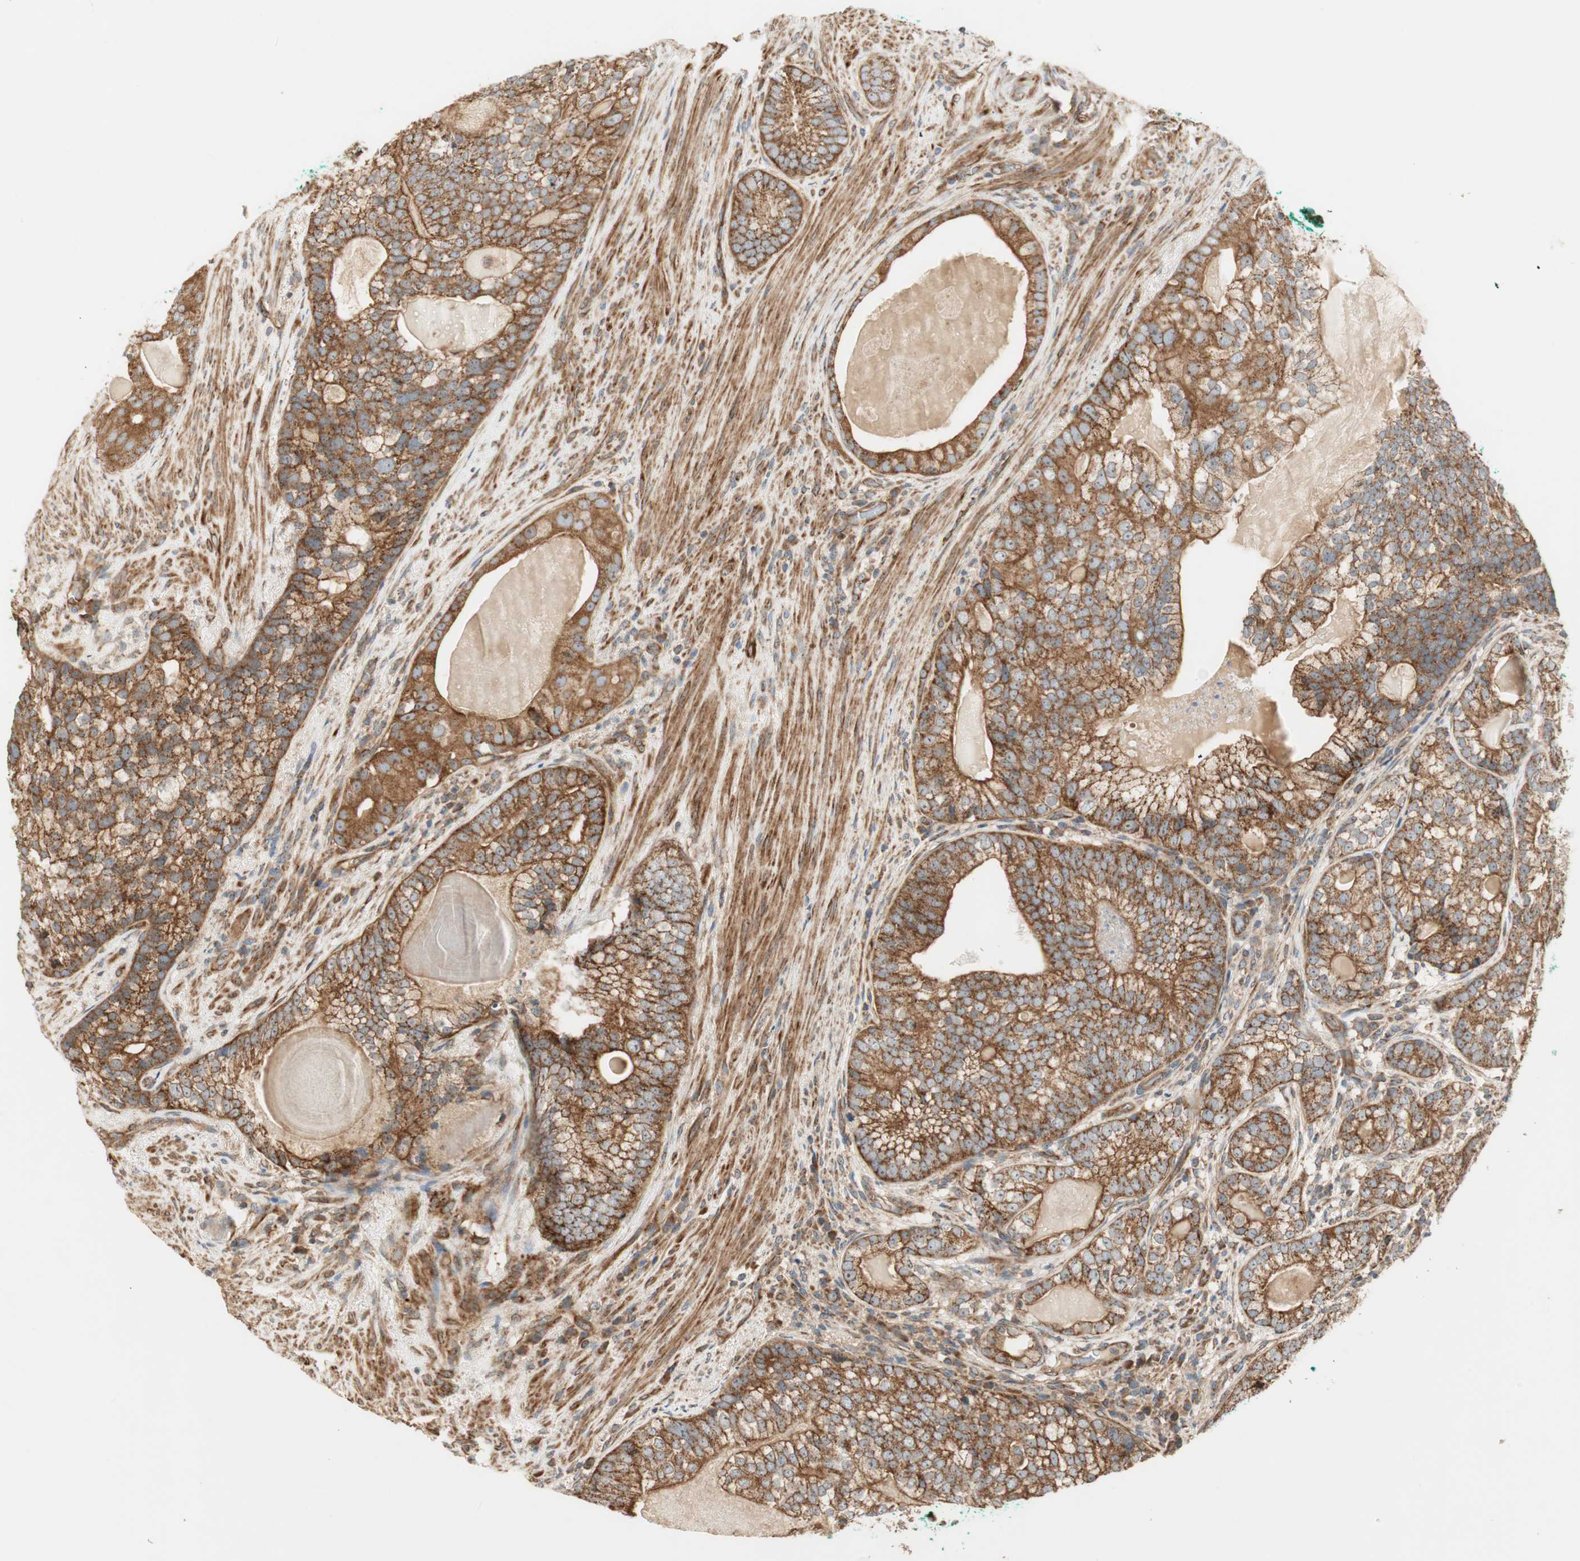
{"staining": {"intensity": "strong", "quantity": ">75%", "location": "cytoplasmic/membranous"}, "tissue": "prostate cancer", "cell_type": "Tumor cells", "image_type": "cancer", "snomed": [{"axis": "morphology", "description": "Adenocarcinoma, High grade"}, {"axis": "topography", "description": "Prostate"}], "caption": "Strong cytoplasmic/membranous expression for a protein is appreciated in about >75% of tumor cells of prostate cancer using IHC.", "gene": "CTTNBP2NL", "patient": {"sex": "male", "age": 66}}